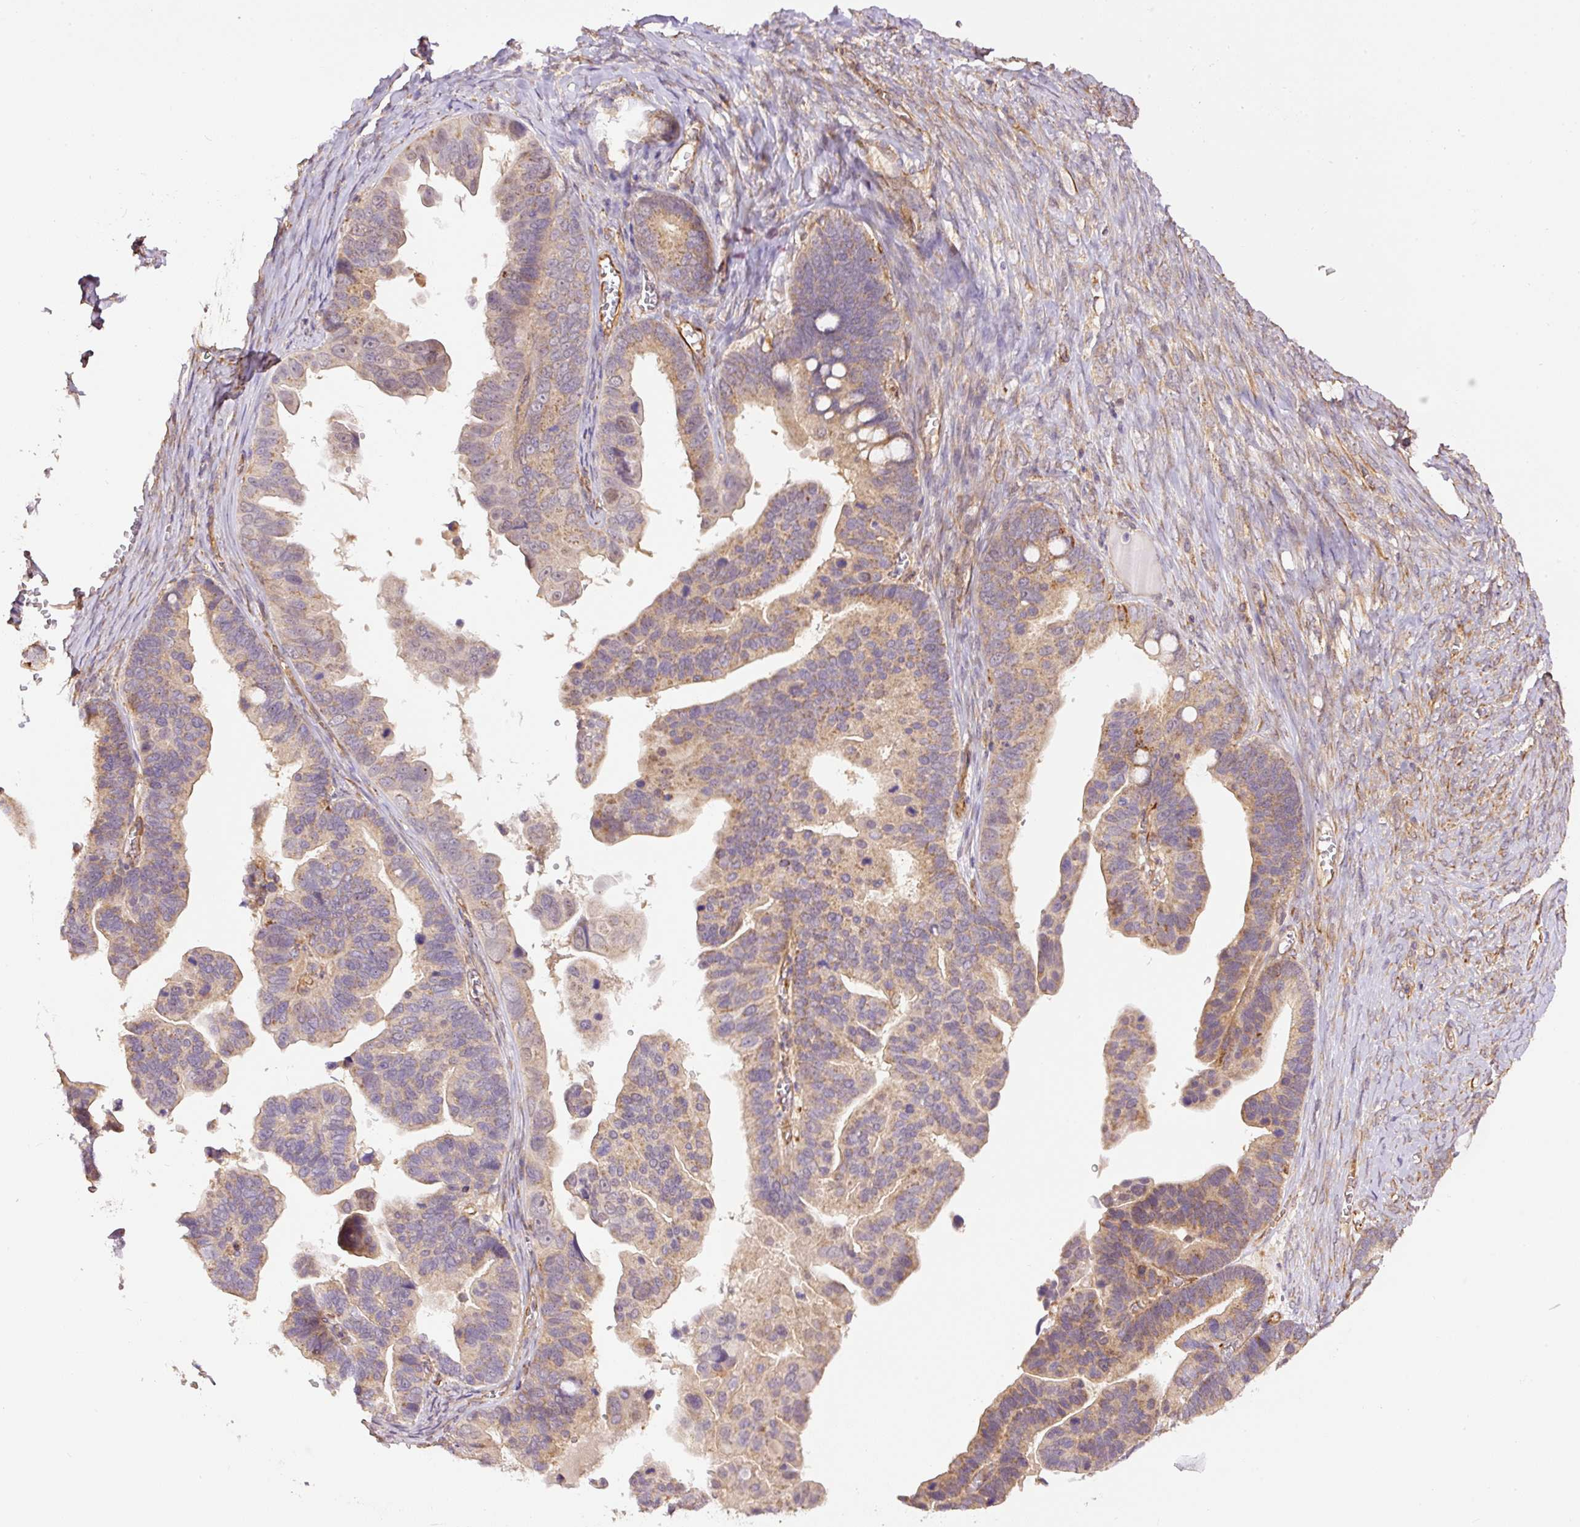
{"staining": {"intensity": "weak", "quantity": "25%-75%", "location": "cytoplasmic/membranous"}, "tissue": "ovarian cancer", "cell_type": "Tumor cells", "image_type": "cancer", "snomed": [{"axis": "morphology", "description": "Cystadenocarcinoma, serous, NOS"}, {"axis": "topography", "description": "Ovary"}], "caption": "IHC staining of ovarian cancer (serous cystadenocarcinoma), which shows low levels of weak cytoplasmic/membranous staining in about 25%-75% of tumor cells indicating weak cytoplasmic/membranous protein expression. The staining was performed using DAB (brown) for protein detection and nuclei were counterstained in hematoxylin (blue).", "gene": "PCK2", "patient": {"sex": "female", "age": 56}}